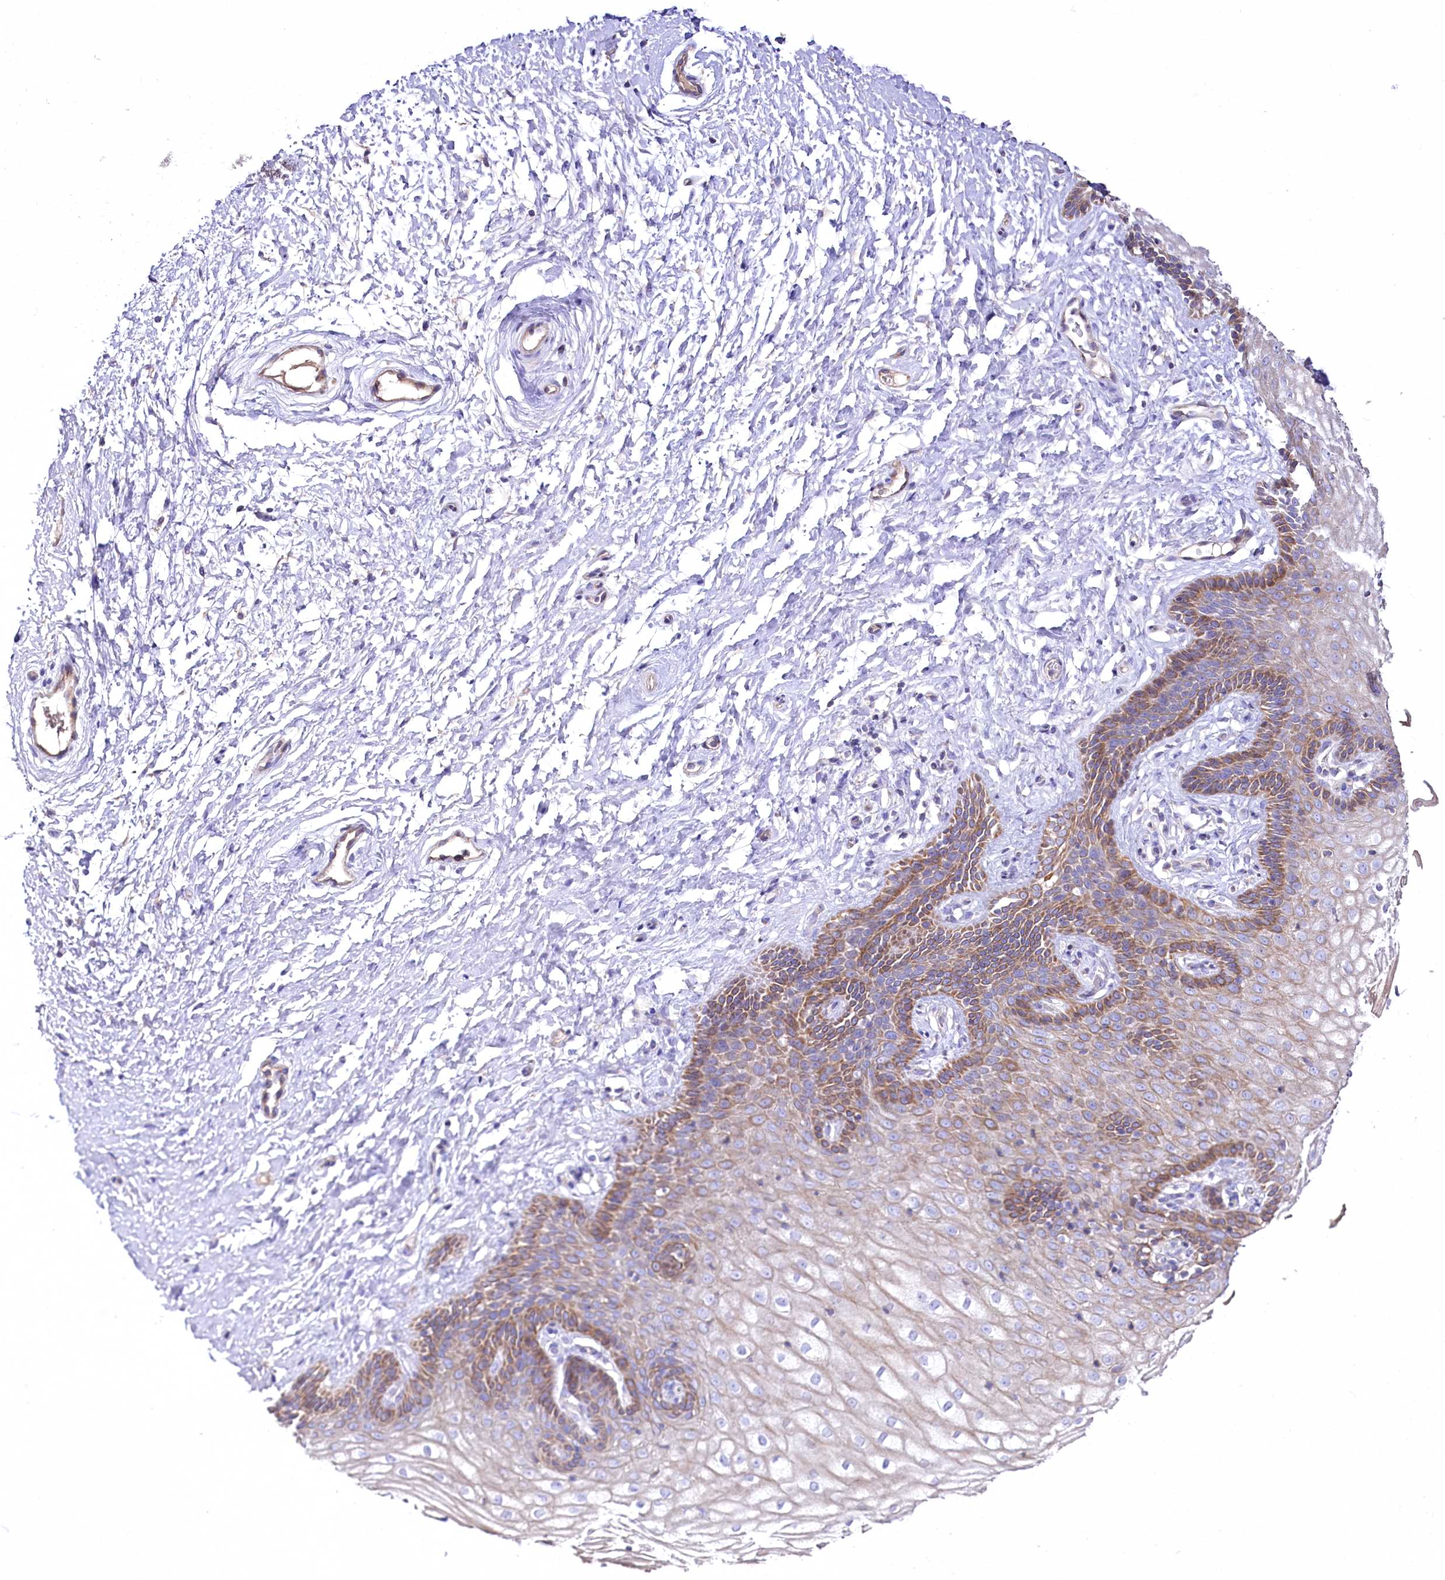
{"staining": {"intensity": "moderate", "quantity": ">75%", "location": "cytoplasmic/membranous"}, "tissue": "vagina", "cell_type": "Squamous epithelial cells", "image_type": "normal", "snomed": [{"axis": "morphology", "description": "Normal tissue, NOS"}, {"axis": "topography", "description": "Vagina"}, {"axis": "topography", "description": "Cervix"}], "caption": "This histopathology image displays unremarkable vagina stained with immunohistochemistry to label a protein in brown. The cytoplasmic/membranous of squamous epithelial cells show moderate positivity for the protein. Nuclei are counter-stained blue.", "gene": "PTER", "patient": {"sex": "female", "age": 40}}